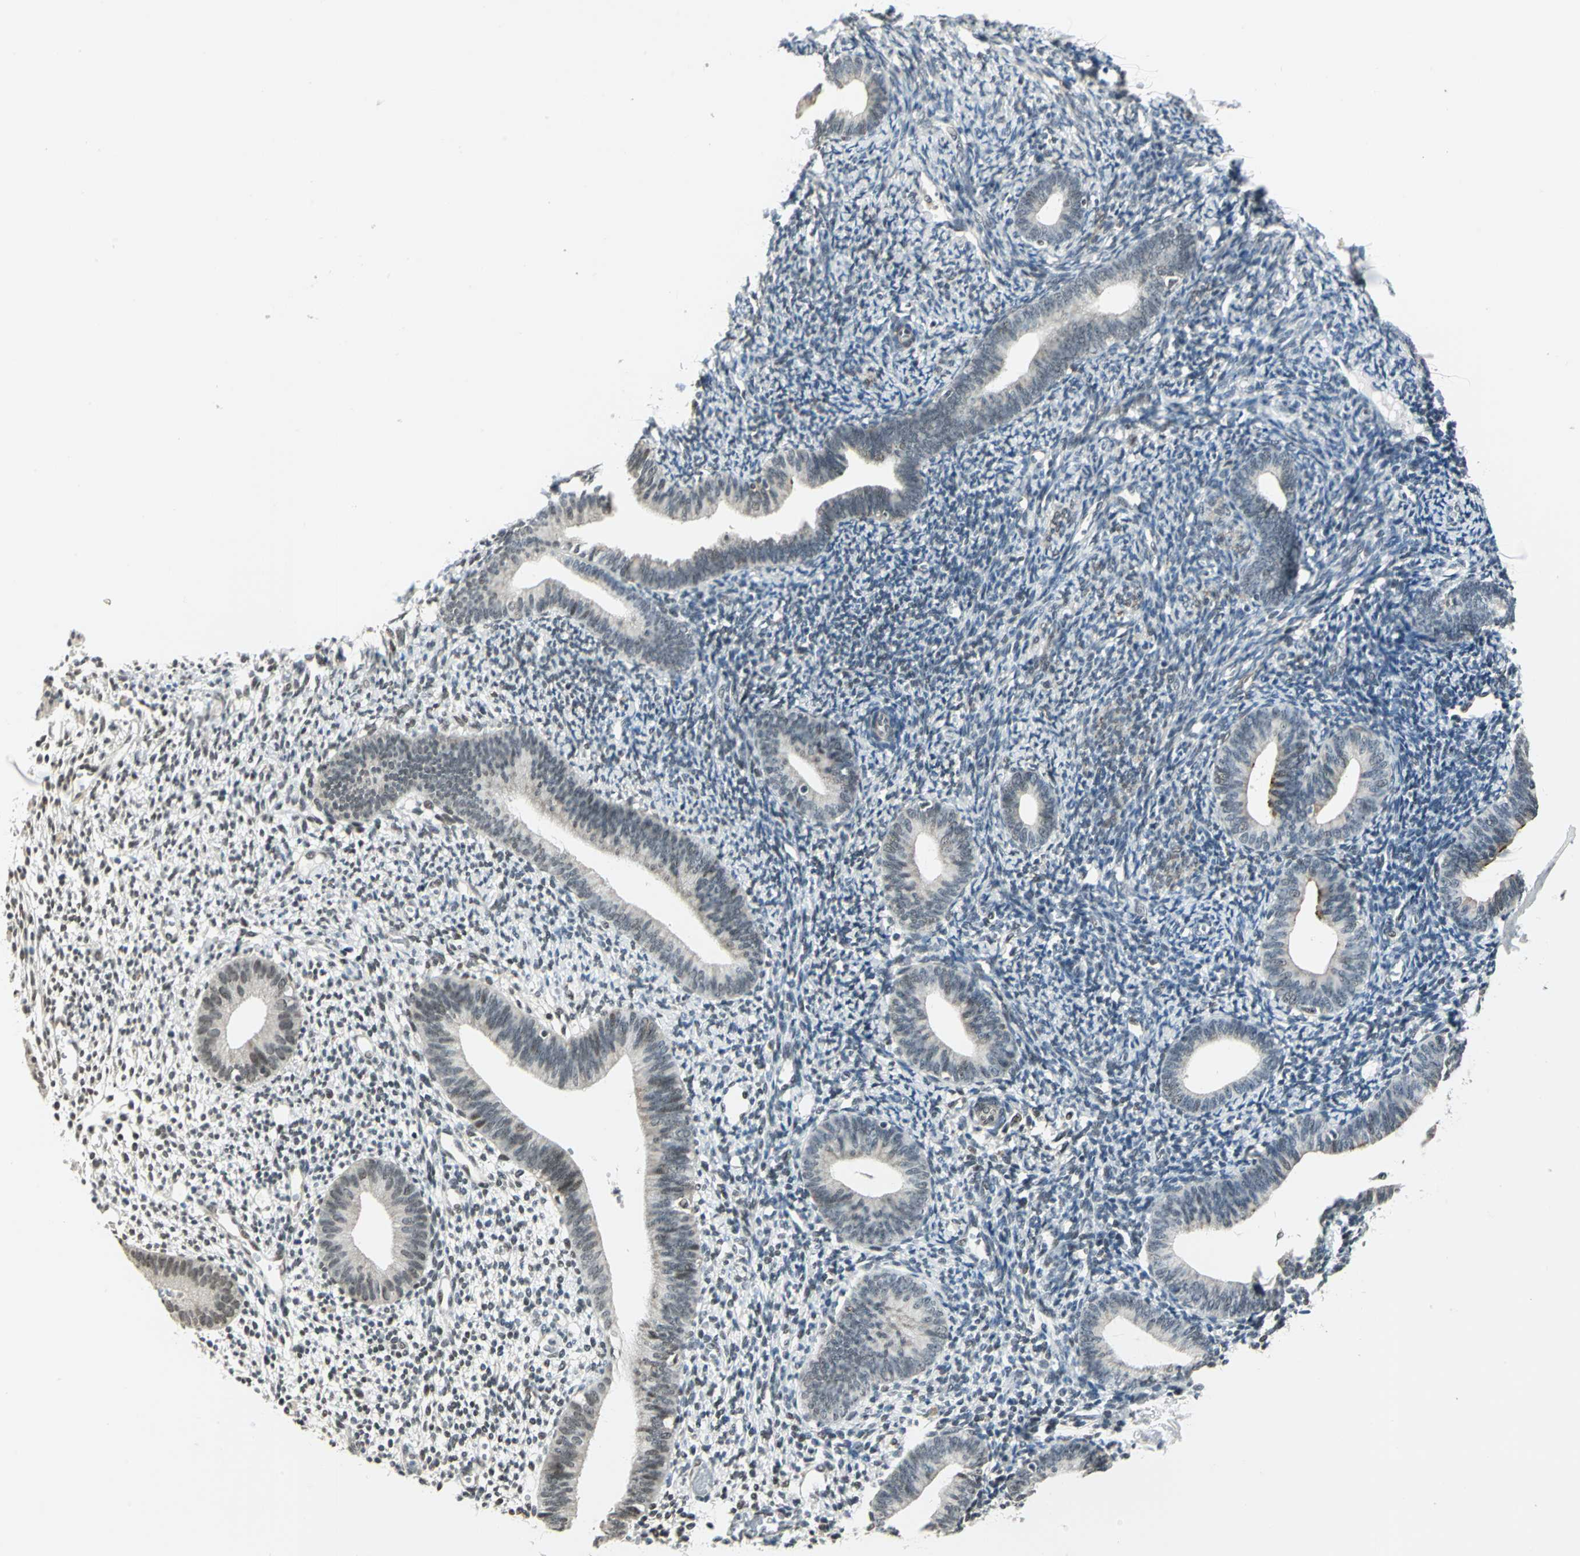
{"staining": {"intensity": "negative", "quantity": "none", "location": "none"}, "tissue": "endometrium", "cell_type": "Cells in endometrial stroma", "image_type": "normal", "snomed": [{"axis": "morphology", "description": "Normal tissue, NOS"}, {"axis": "topography", "description": "Smooth muscle"}, {"axis": "topography", "description": "Endometrium"}], "caption": "Immunohistochemistry (IHC) of unremarkable human endometrium demonstrates no positivity in cells in endometrial stroma.", "gene": "MTA1", "patient": {"sex": "female", "age": 57}}